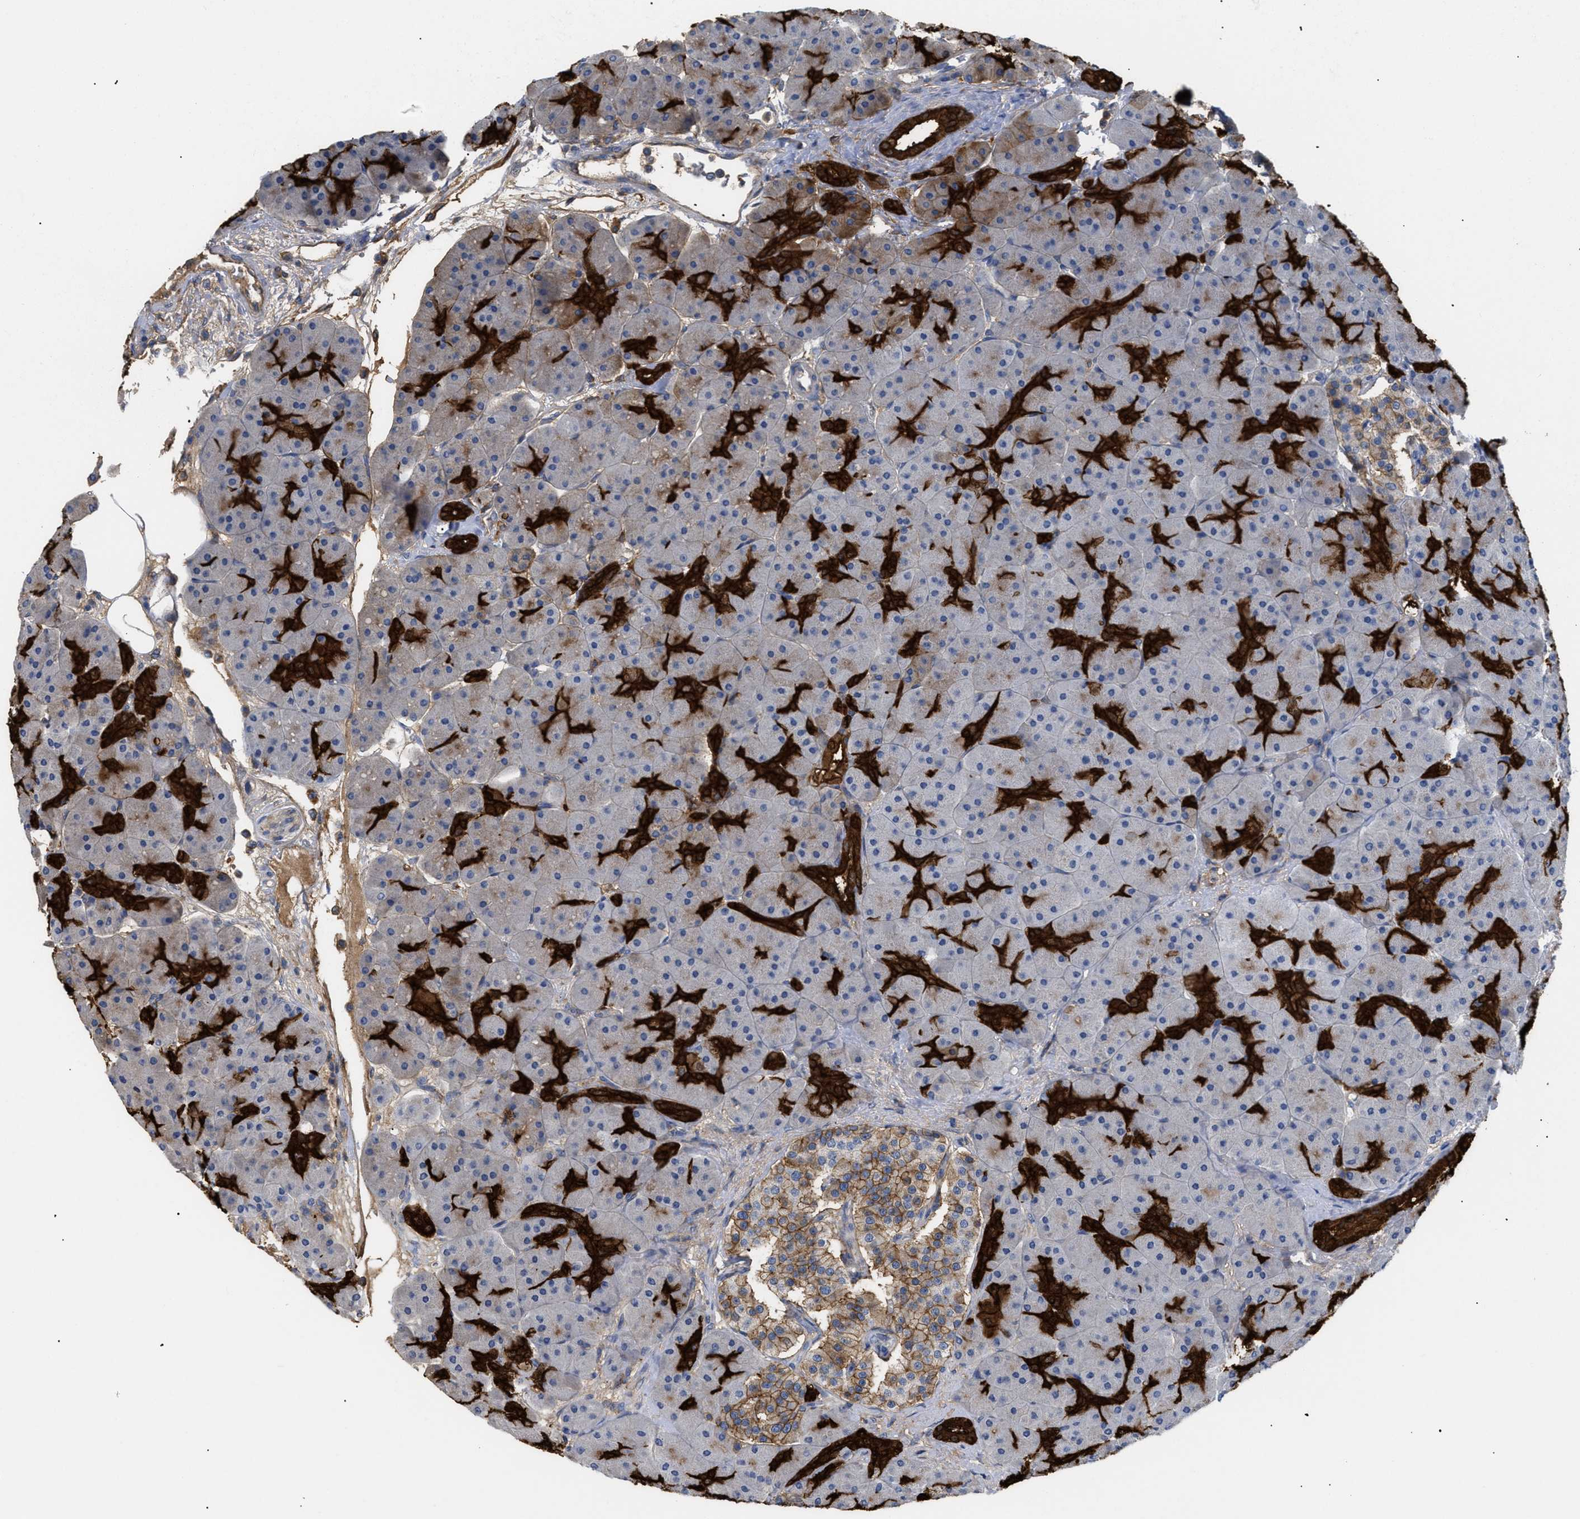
{"staining": {"intensity": "strong", "quantity": "<25%", "location": "cytoplasmic/membranous"}, "tissue": "pancreas", "cell_type": "Exocrine glandular cells", "image_type": "normal", "snomed": [{"axis": "morphology", "description": "Normal tissue, NOS"}, {"axis": "topography", "description": "Pancreas"}], "caption": "Immunohistochemistry photomicrograph of benign pancreas: human pancreas stained using immunohistochemistry (IHC) demonstrates medium levels of strong protein expression localized specifically in the cytoplasmic/membranous of exocrine glandular cells, appearing as a cytoplasmic/membranous brown color.", "gene": "ANXA4", "patient": {"sex": "male", "age": 66}}